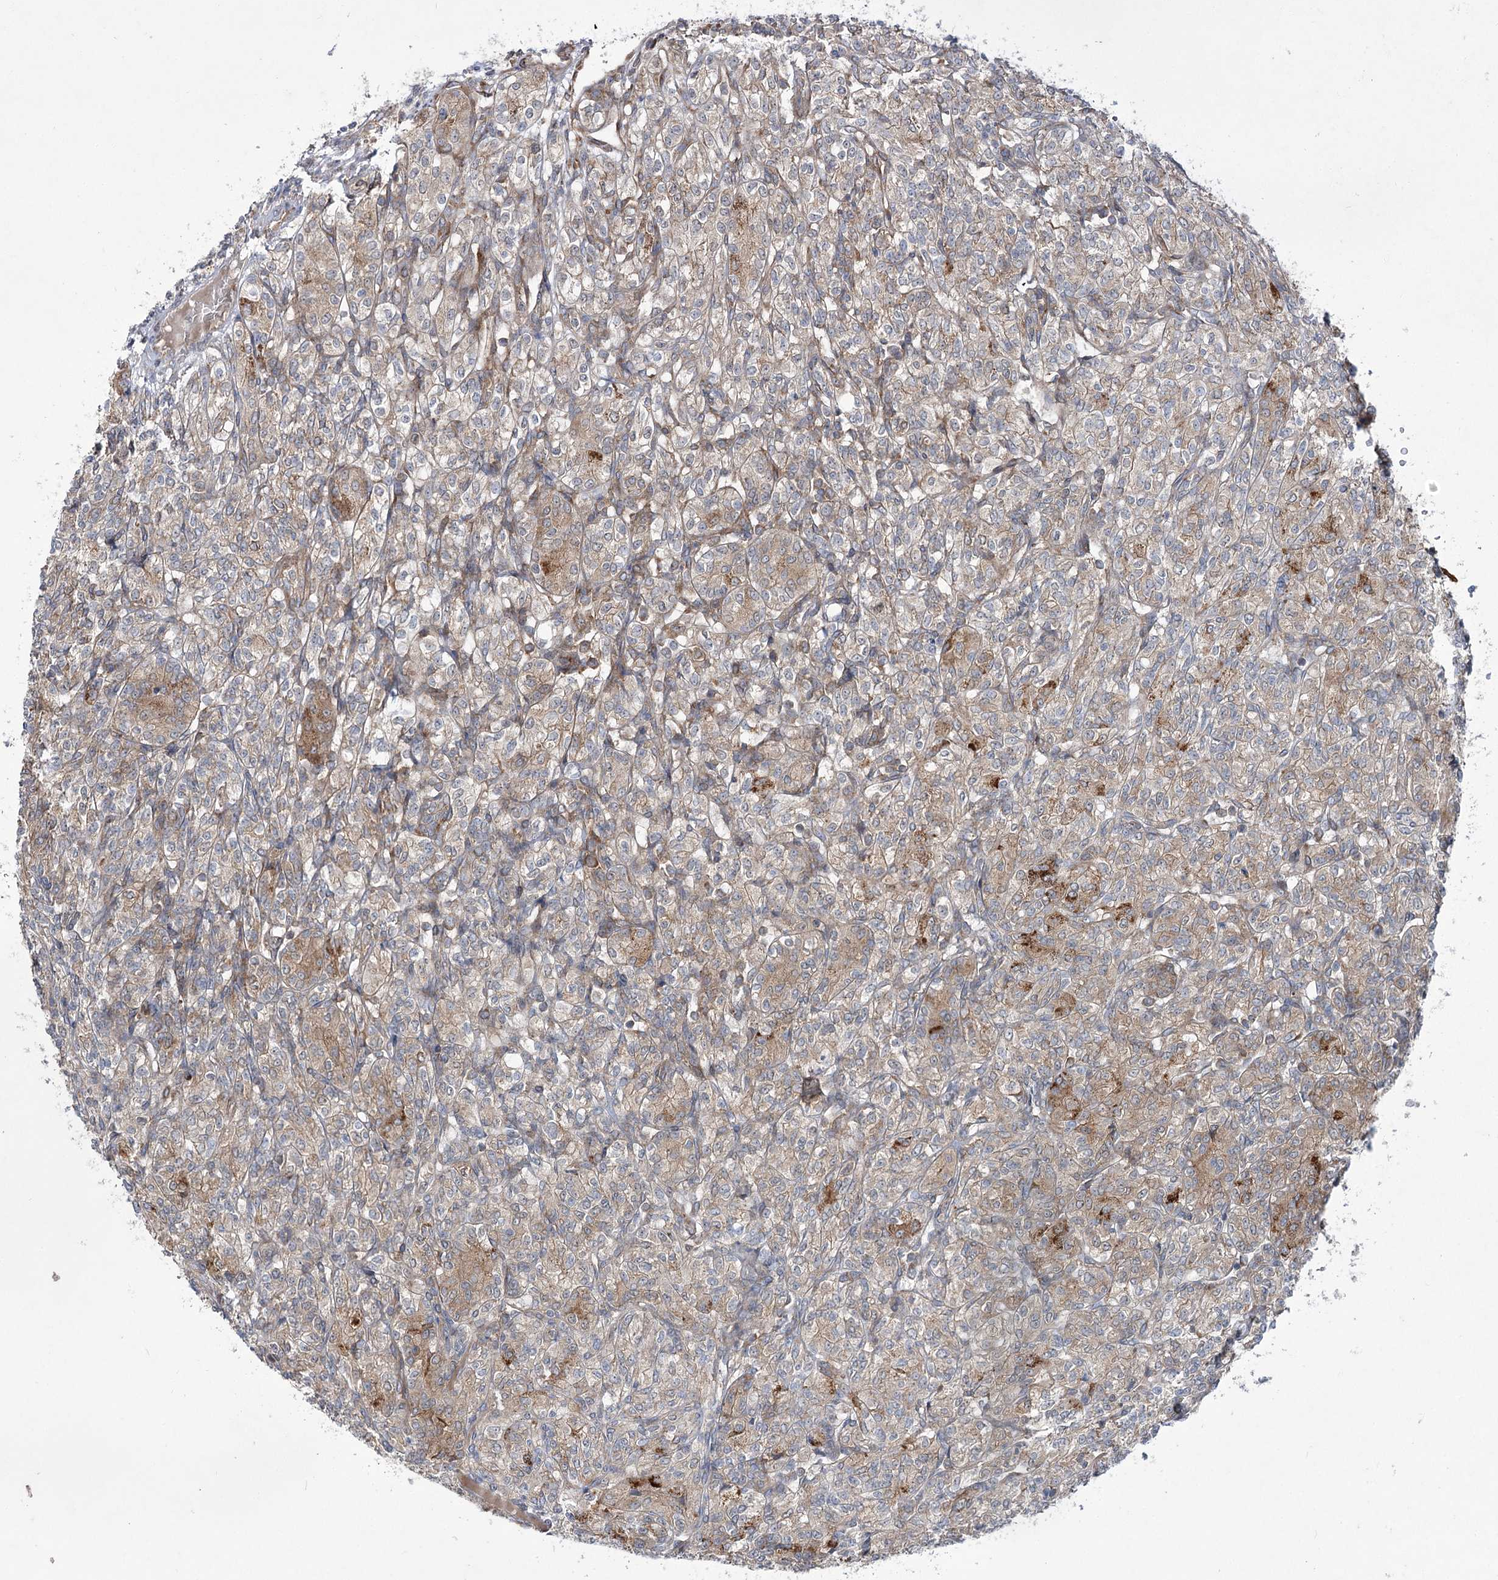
{"staining": {"intensity": "moderate", "quantity": "<25%", "location": "cytoplasmic/membranous"}, "tissue": "renal cancer", "cell_type": "Tumor cells", "image_type": "cancer", "snomed": [{"axis": "morphology", "description": "Adenocarcinoma, NOS"}, {"axis": "topography", "description": "Kidney"}], "caption": "Immunohistochemistry histopathology image of neoplastic tissue: adenocarcinoma (renal) stained using immunohistochemistry displays low levels of moderate protein expression localized specifically in the cytoplasmic/membranous of tumor cells, appearing as a cytoplasmic/membranous brown color.", "gene": "VWA2", "patient": {"sex": "male", "age": 77}}